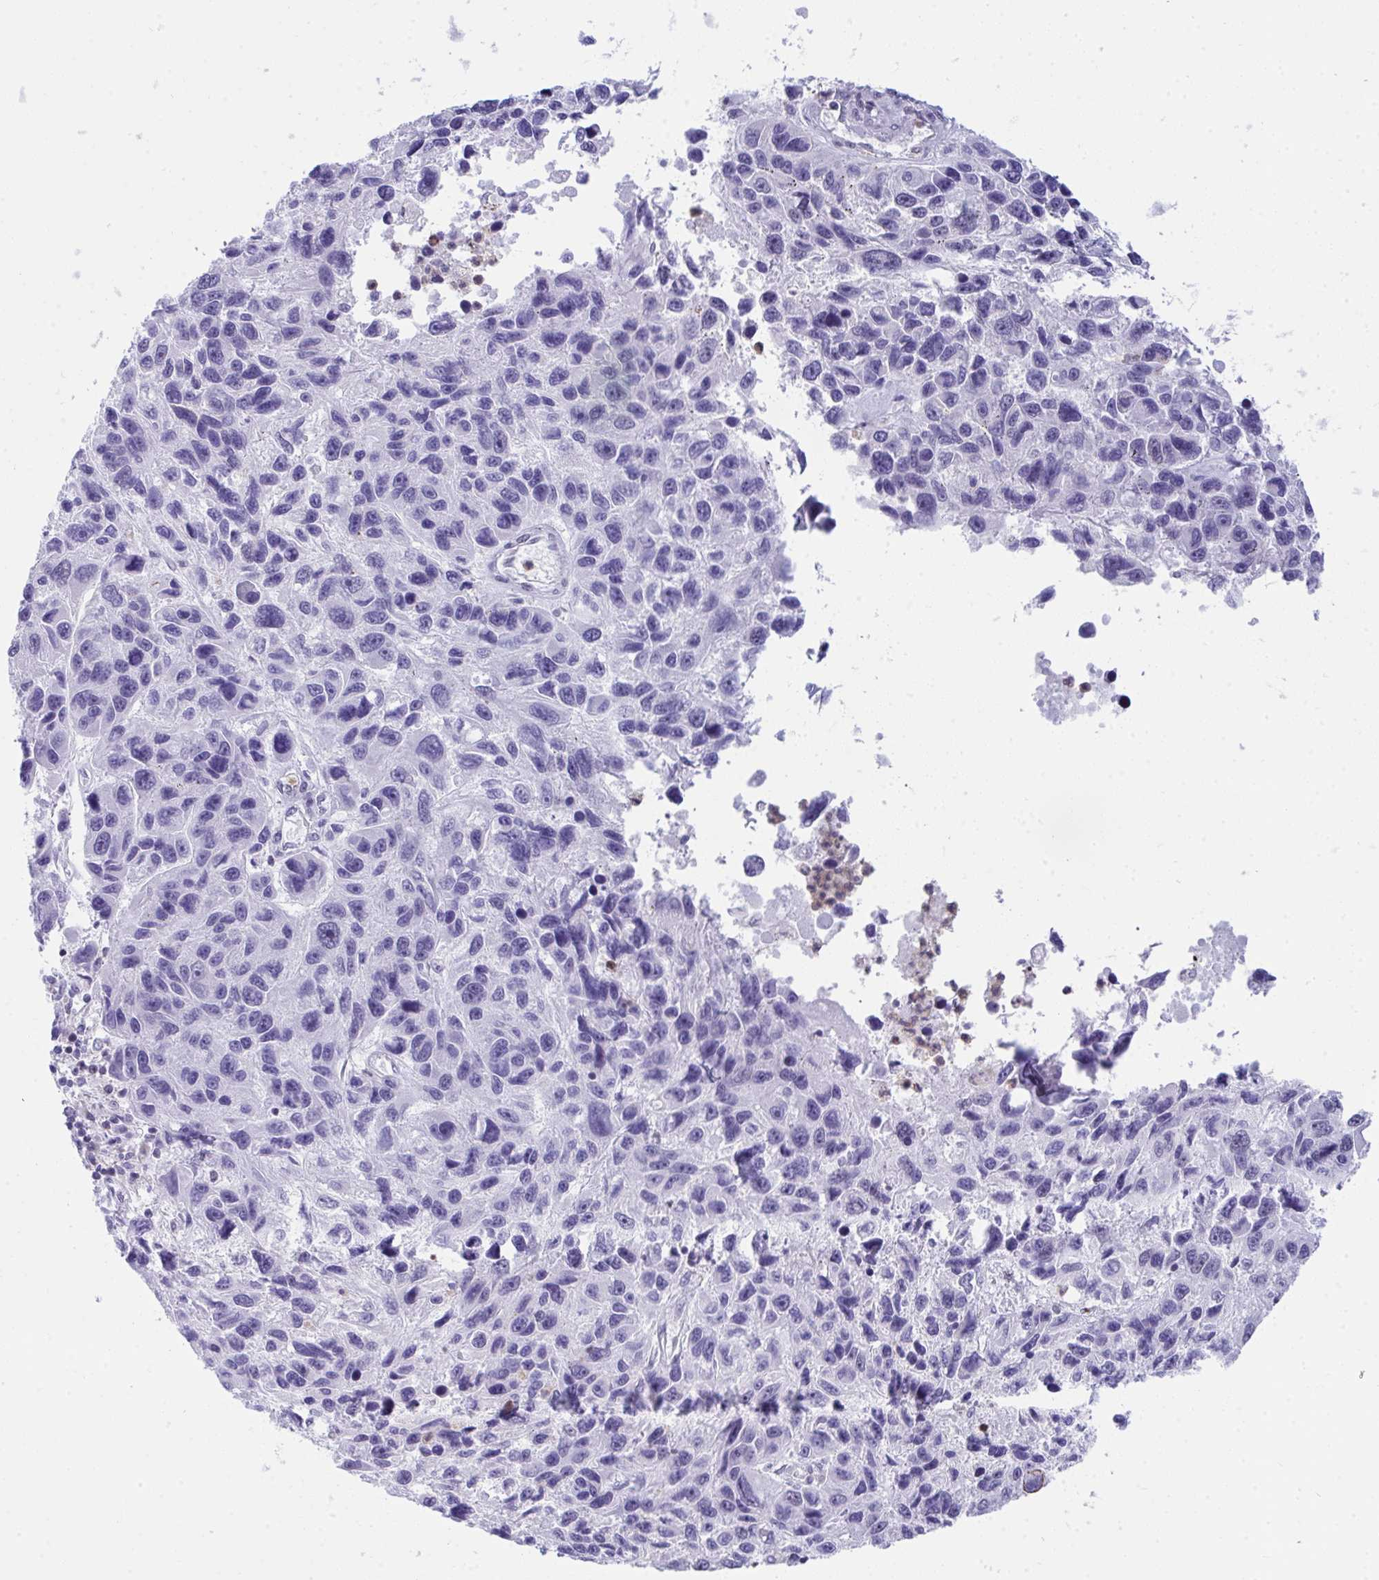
{"staining": {"intensity": "negative", "quantity": "none", "location": "none"}, "tissue": "melanoma", "cell_type": "Tumor cells", "image_type": "cancer", "snomed": [{"axis": "morphology", "description": "Malignant melanoma, NOS"}, {"axis": "topography", "description": "Skin"}], "caption": "Melanoma was stained to show a protein in brown. There is no significant positivity in tumor cells.", "gene": "PLA2G12B", "patient": {"sex": "male", "age": 53}}